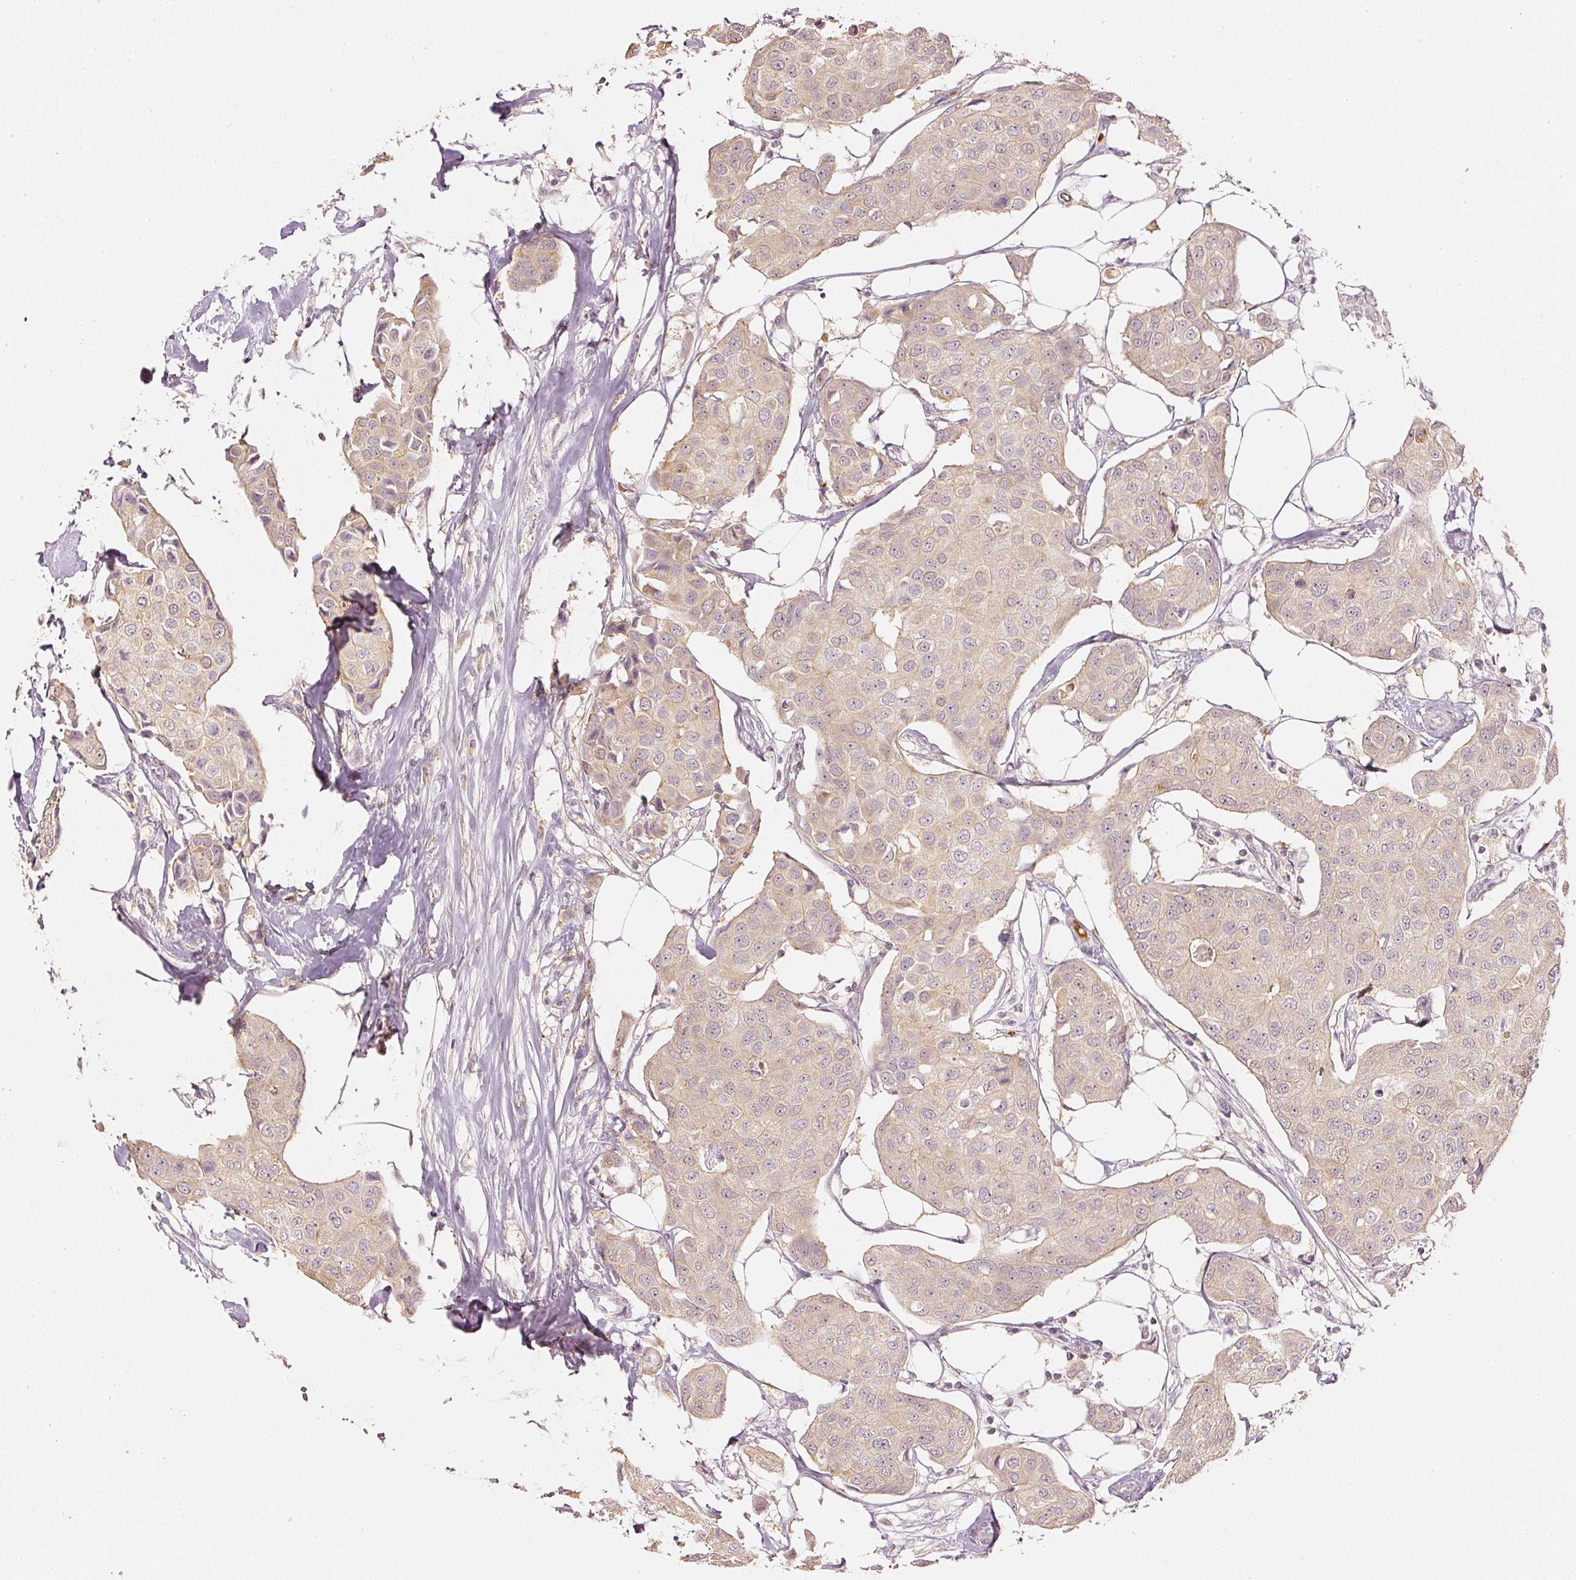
{"staining": {"intensity": "weak", "quantity": ">75%", "location": "cytoplasmic/membranous"}, "tissue": "breast cancer", "cell_type": "Tumor cells", "image_type": "cancer", "snomed": [{"axis": "morphology", "description": "Duct carcinoma"}, {"axis": "topography", "description": "Breast"}, {"axis": "topography", "description": "Lymph node"}], "caption": "Human breast cancer (intraductal carcinoma) stained with a protein marker displays weak staining in tumor cells.", "gene": "GZMA", "patient": {"sex": "female", "age": 80}}